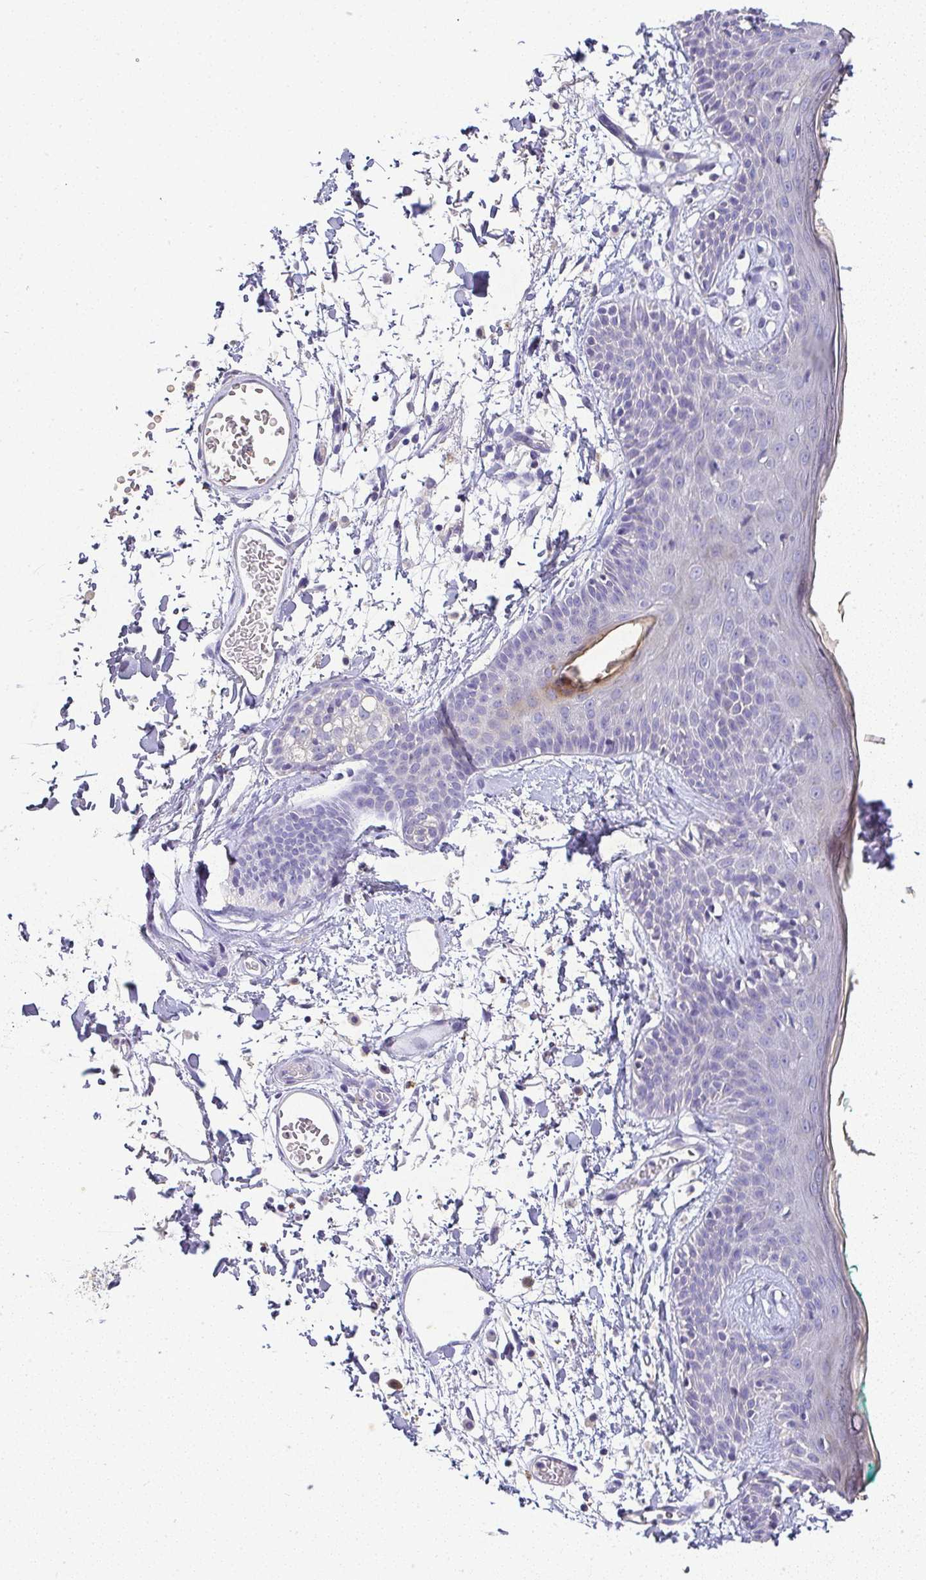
{"staining": {"intensity": "negative", "quantity": "none", "location": "none"}, "tissue": "skin", "cell_type": "Fibroblasts", "image_type": "normal", "snomed": [{"axis": "morphology", "description": "Normal tissue, NOS"}, {"axis": "topography", "description": "Skin"}], "caption": "Skin stained for a protein using immunohistochemistry displays no expression fibroblasts.", "gene": "RPS2", "patient": {"sex": "male", "age": 79}}